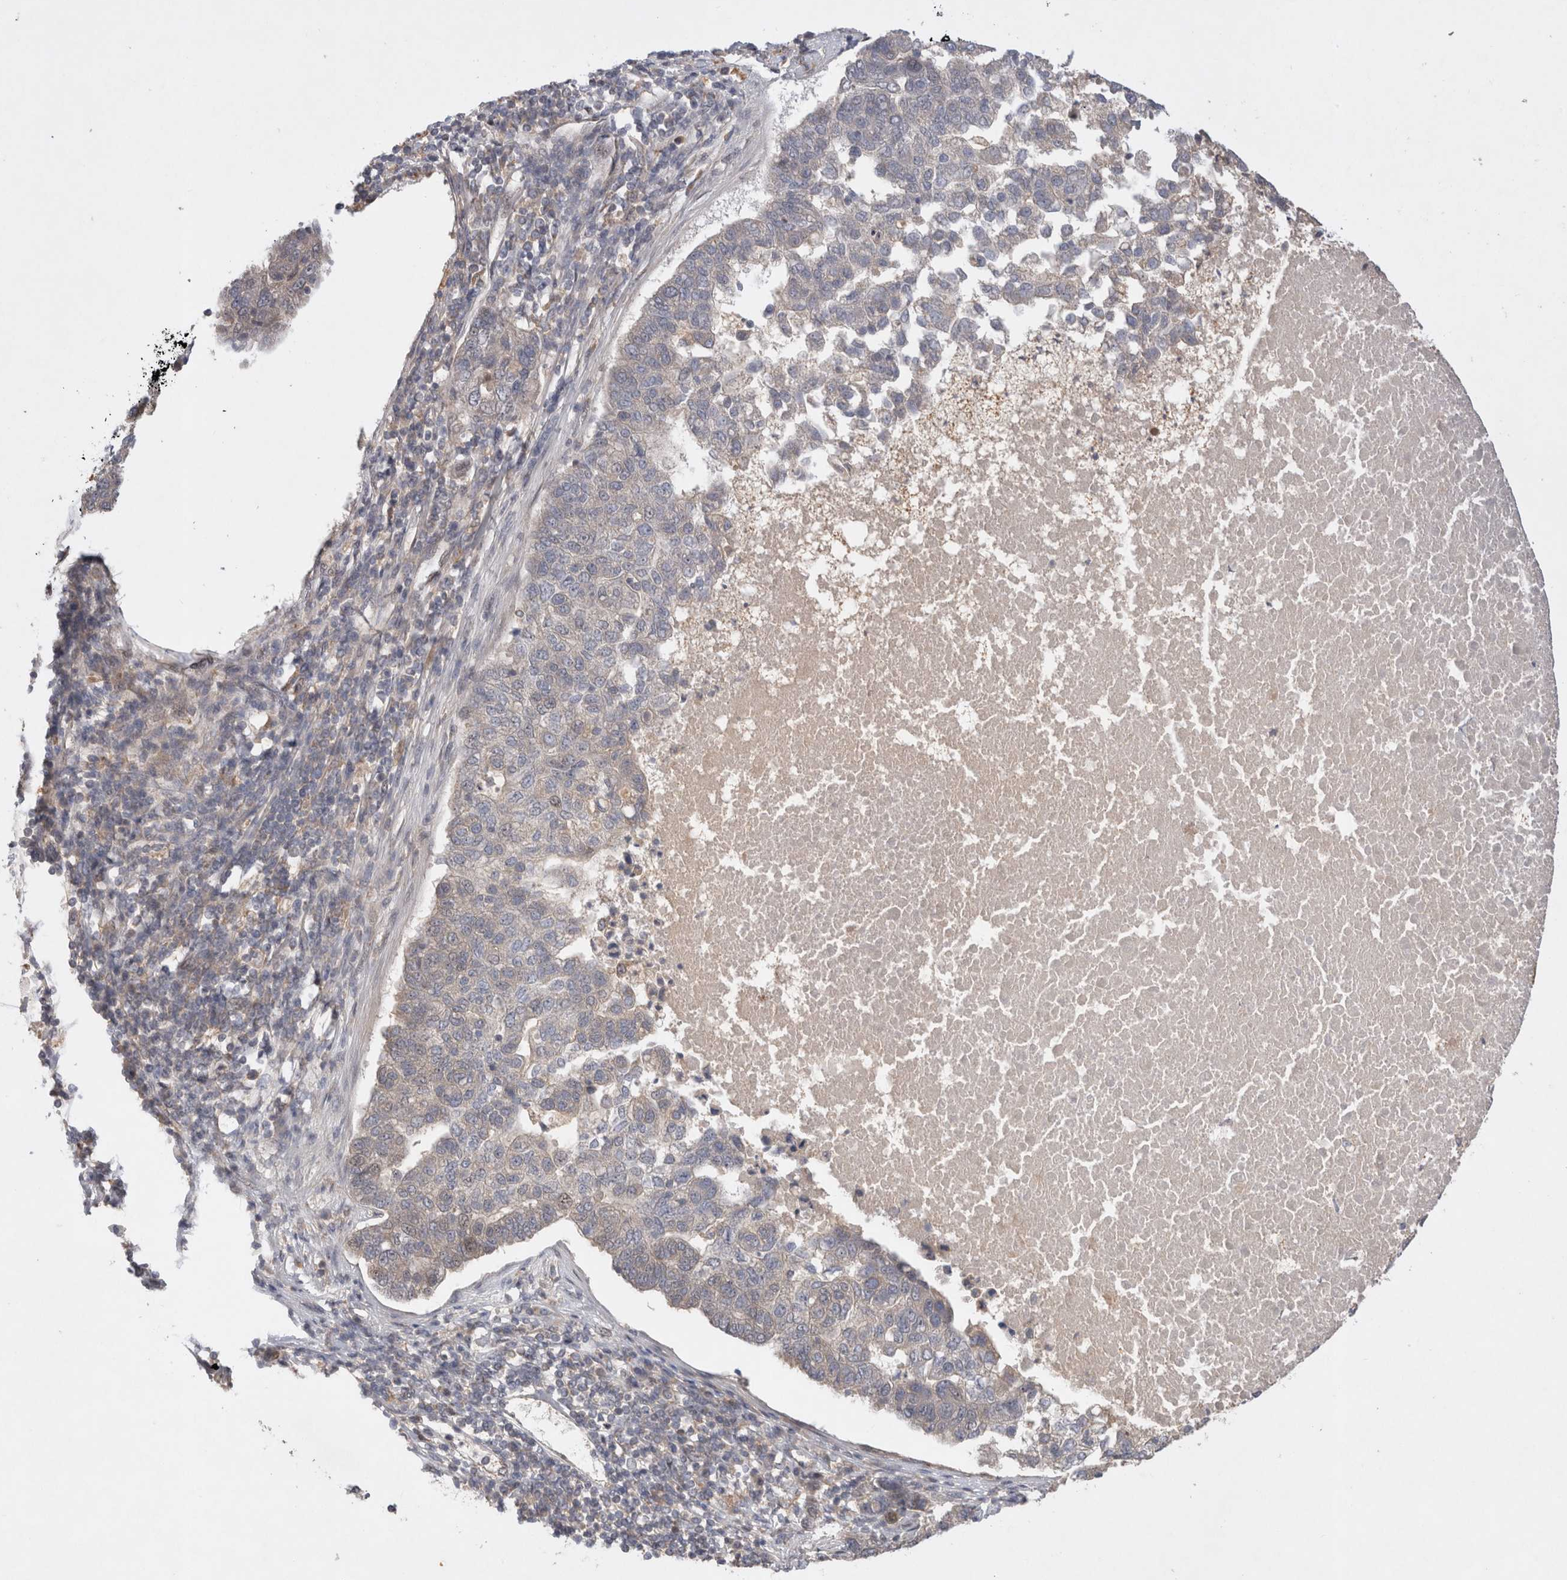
{"staining": {"intensity": "negative", "quantity": "none", "location": "none"}, "tissue": "pancreatic cancer", "cell_type": "Tumor cells", "image_type": "cancer", "snomed": [{"axis": "morphology", "description": "Adenocarcinoma, NOS"}, {"axis": "topography", "description": "Pancreas"}], "caption": "There is no significant staining in tumor cells of adenocarcinoma (pancreatic).", "gene": "HTT", "patient": {"sex": "female", "age": 61}}